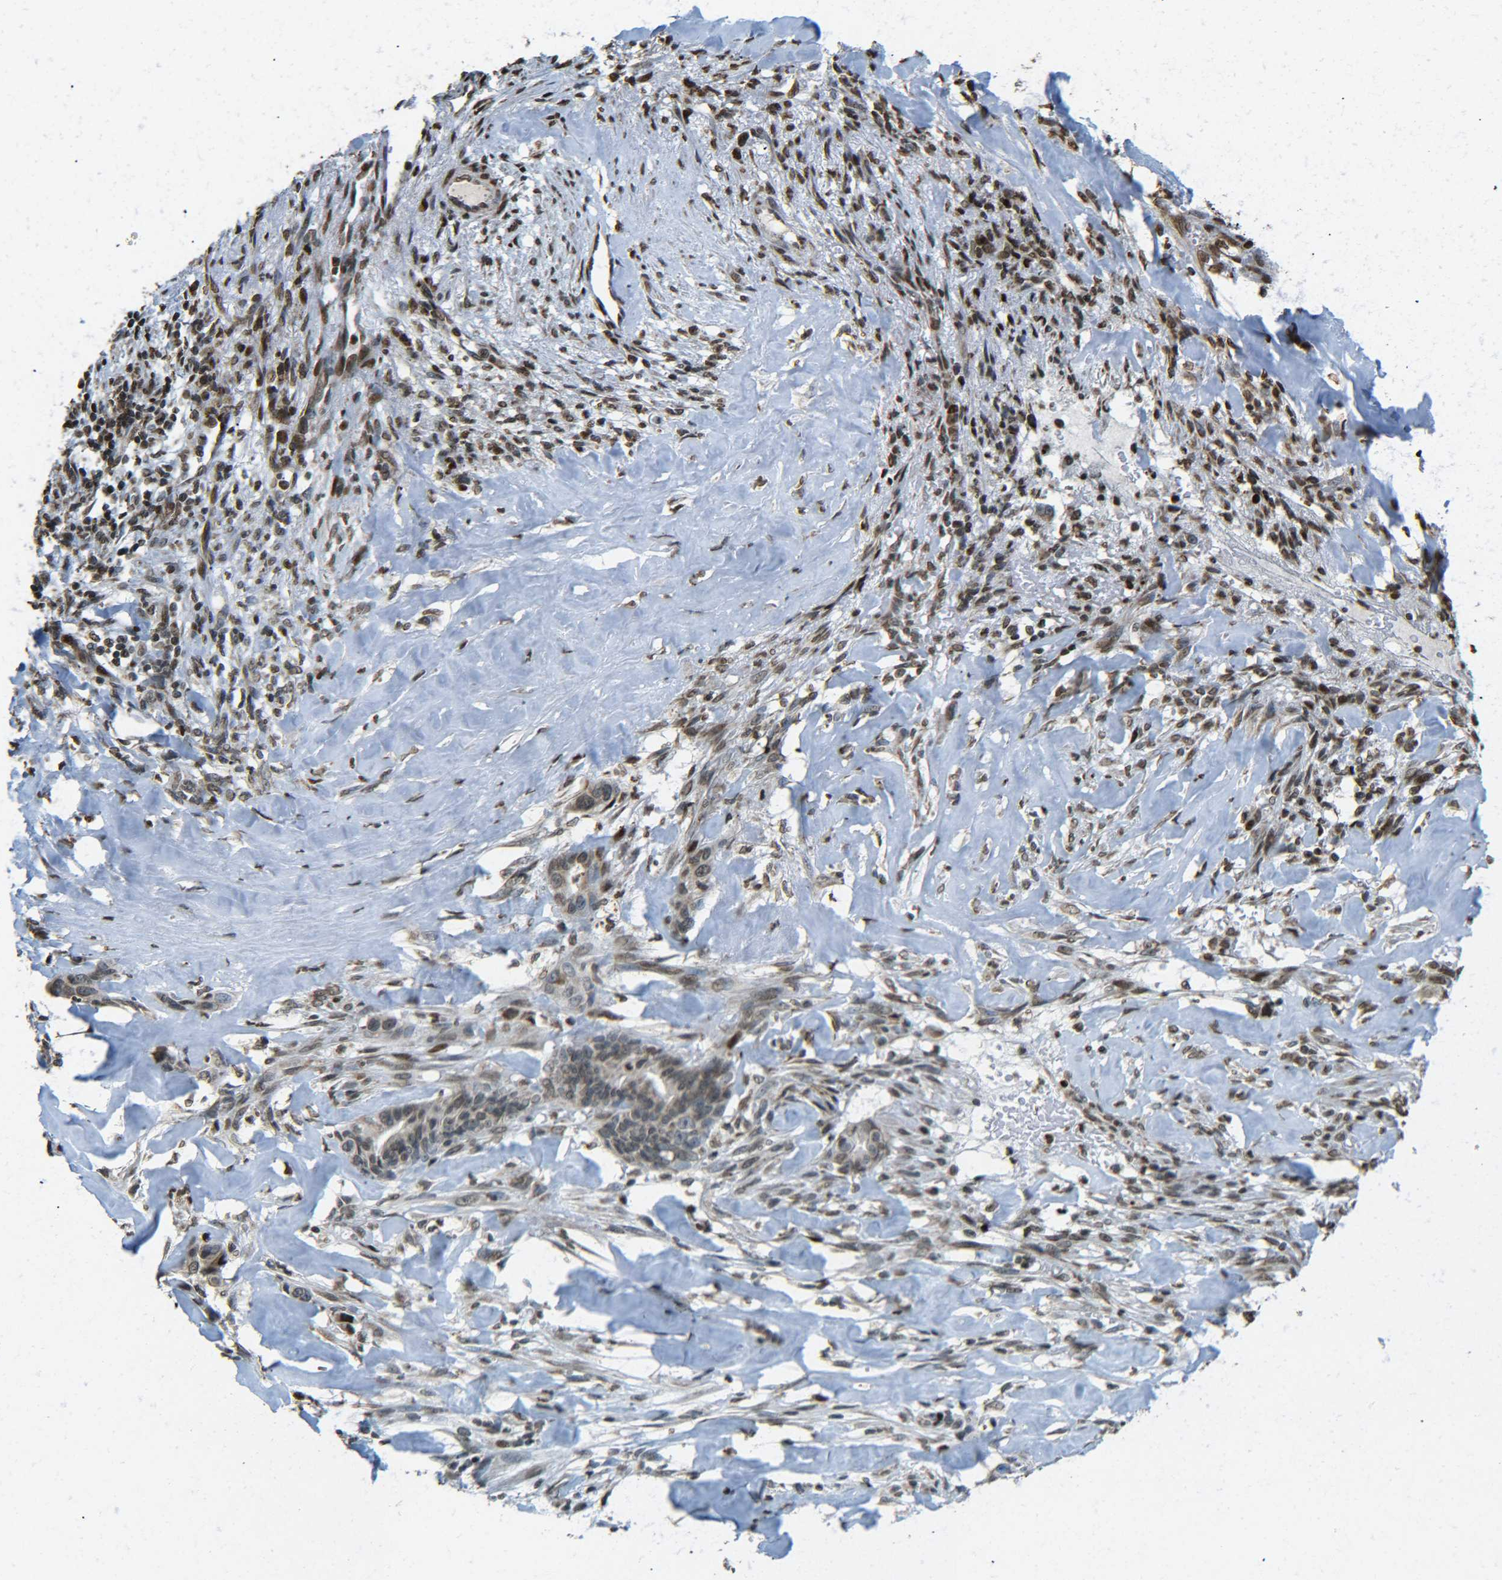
{"staining": {"intensity": "moderate", "quantity": "25%-75%", "location": "nuclear"}, "tissue": "liver cancer", "cell_type": "Tumor cells", "image_type": "cancer", "snomed": [{"axis": "morphology", "description": "Cholangiocarcinoma"}, {"axis": "topography", "description": "Liver"}], "caption": "IHC (DAB (3,3'-diaminobenzidine)) staining of human liver cancer (cholangiocarcinoma) displays moderate nuclear protein expression in approximately 25%-75% of tumor cells. (brown staining indicates protein expression, while blue staining denotes nuclei).", "gene": "NEUROG2", "patient": {"sex": "female", "age": 67}}